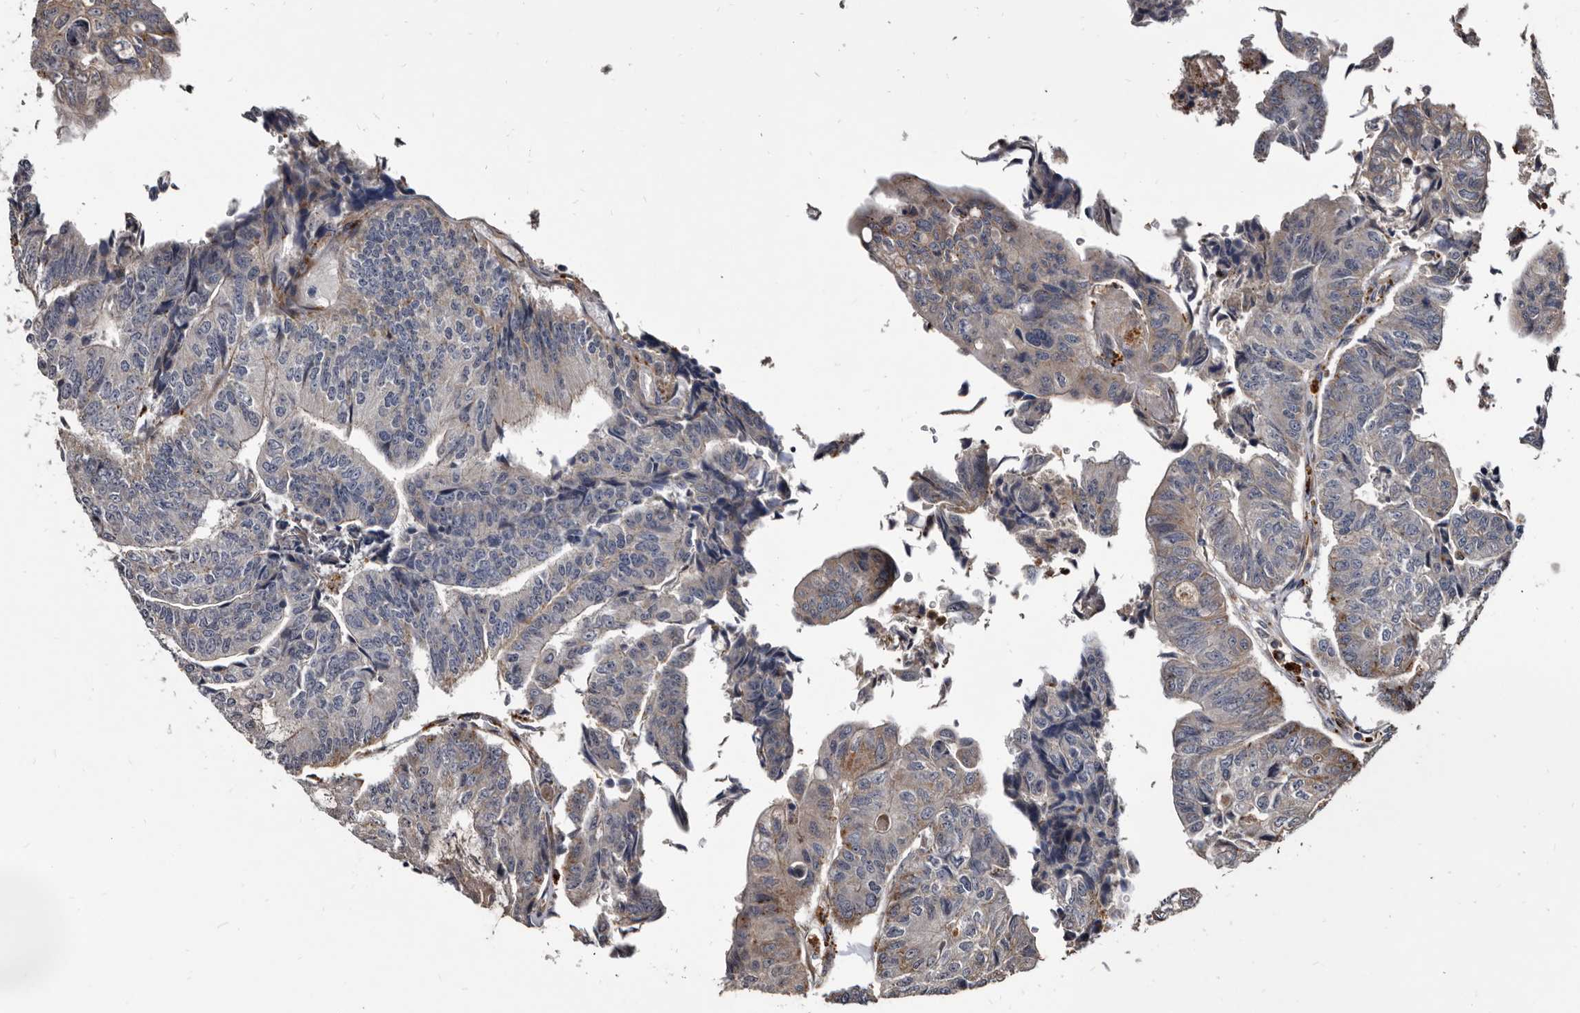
{"staining": {"intensity": "weak", "quantity": "<25%", "location": "cytoplasmic/membranous"}, "tissue": "colorectal cancer", "cell_type": "Tumor cells", "image_type": "cancer", "snomed": [{"axis": "morphology", "description": "Adenocarcinoma, NOS"}, {"axis": "topography", "description": "Colon"}], "caption": "This is a image of immunohistochemistry staining of colorectal adenocarcinoma, which shows no positivity in tumor cells. (Brightfield microscopy of DAB (3,3'-diaminobenzidine) immunohistochemistry at high magnification).", "gene": "CTSA", "patient": {"sex": "female", "age": 67}}